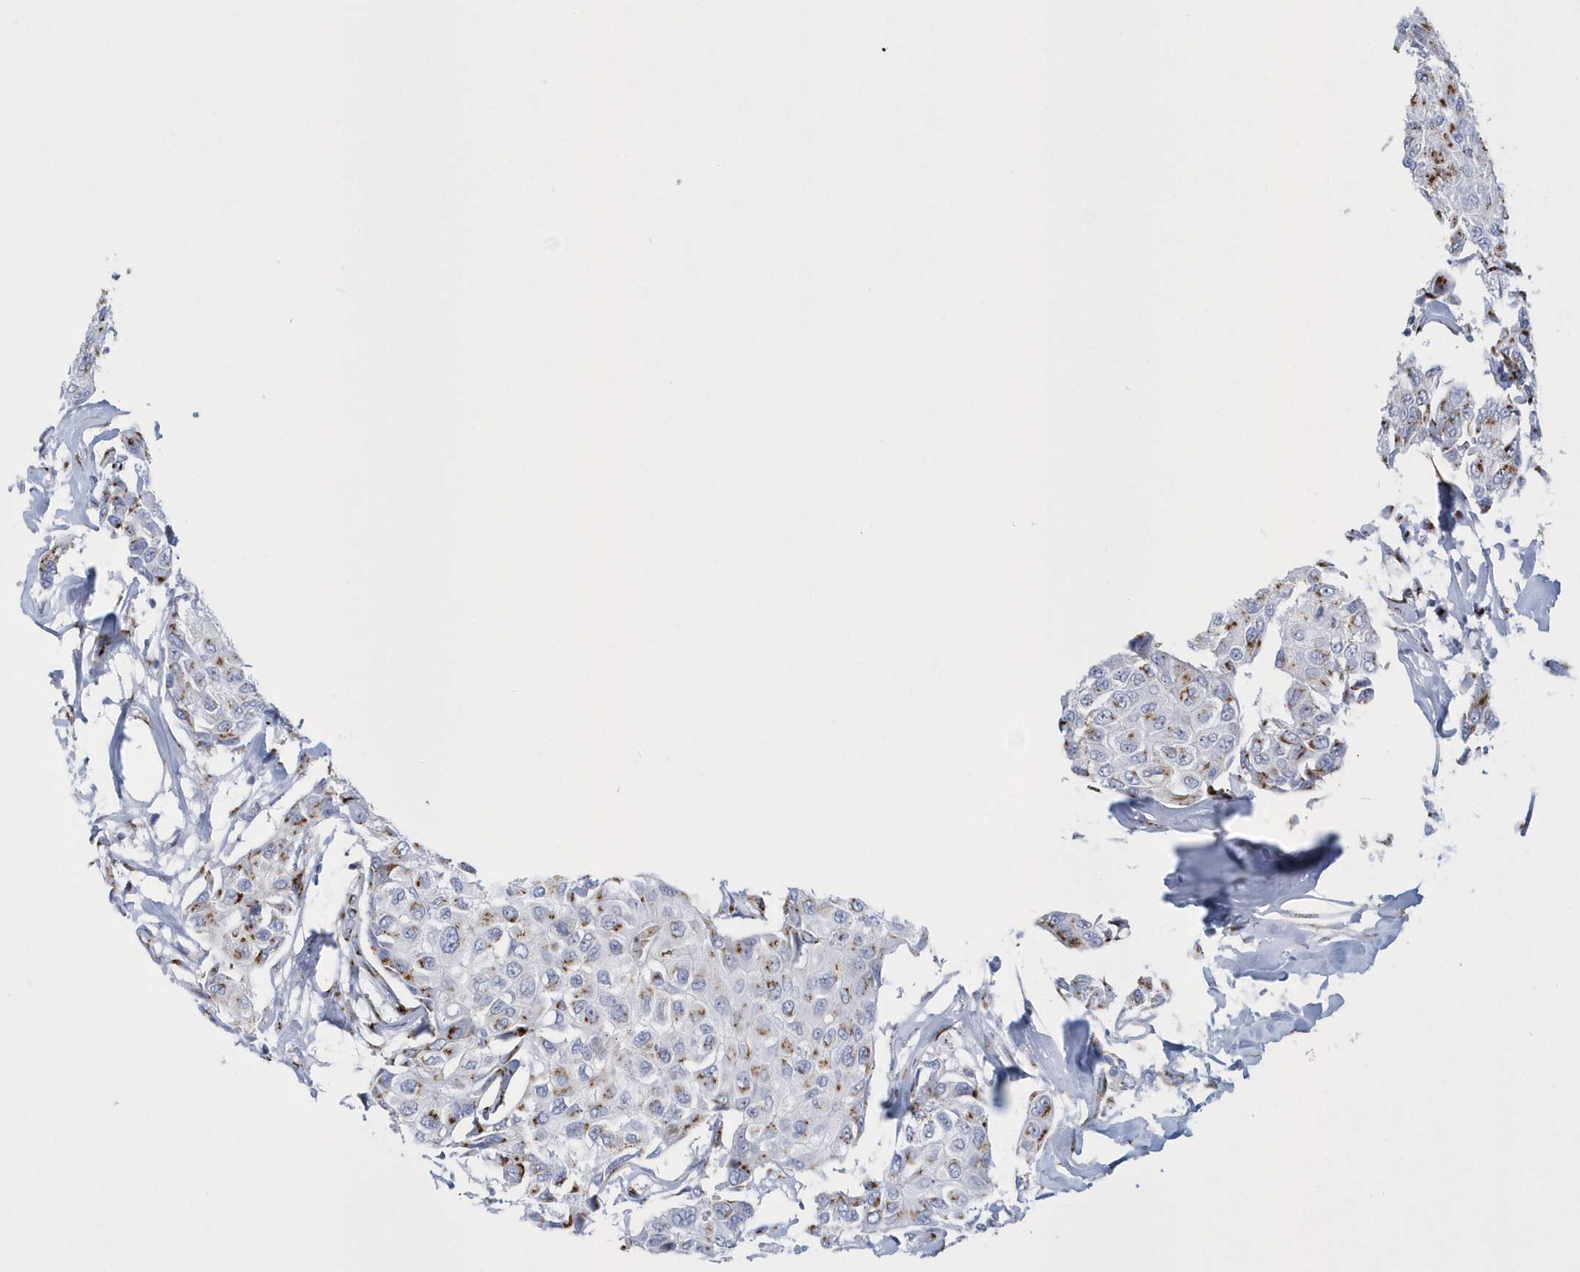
{"staining": {"intensity": "moderate", "quantity": "<25%", "location": "cytoplasmic/membranous"}, "tissue": "breast cancer", "cell_type": "Tumor cells", "image_type": "cancer", "snomed": [{"axis": "morphology", "description": "Duct carcinoma"}, {"axis": "topography", "description": "Breast"}], "caption": "A high-resolution histopathology image shows immunohistochemistry (IHC) staining of breast cancer, which reveals moderate cytoplasmic/membranous expression in about <25% of tumor cells.", "gene": "SLX9", "patient": {"sex": "female", "age": 80}}